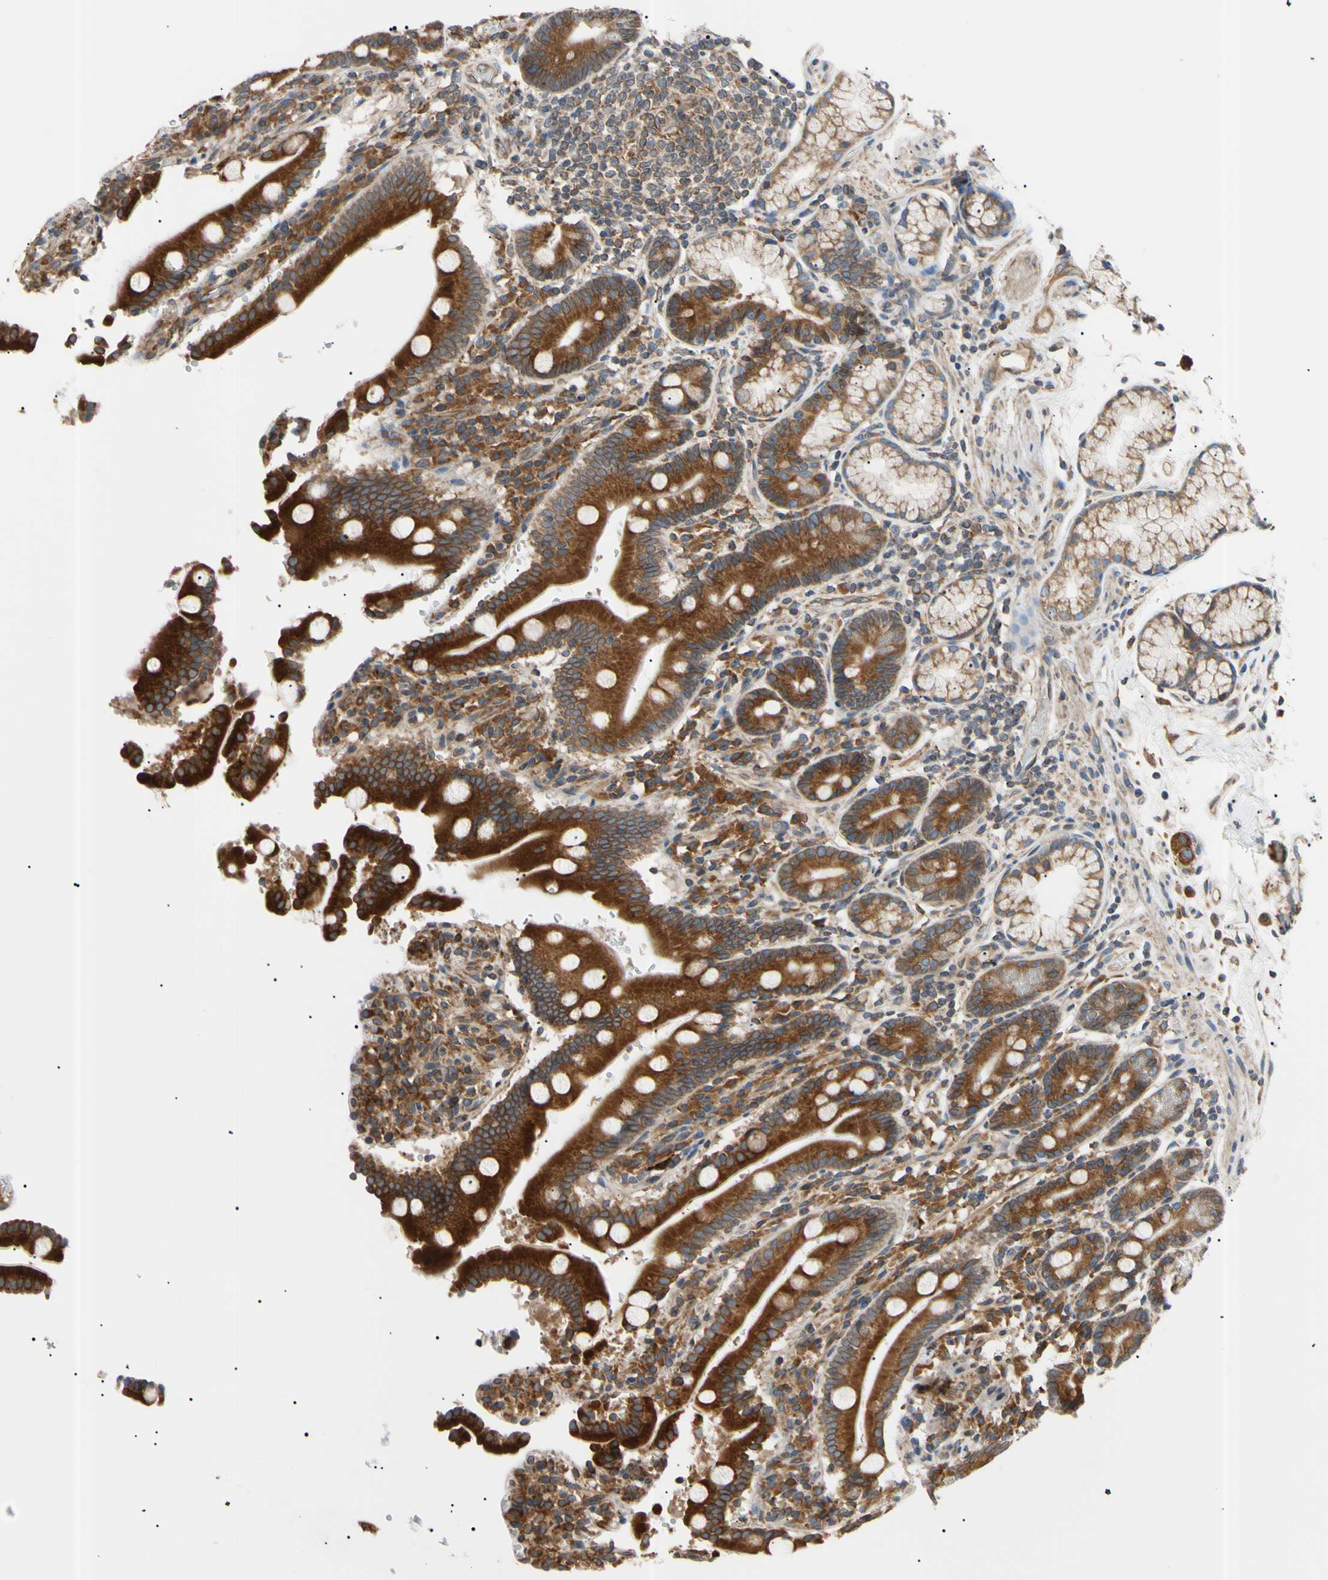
{"staining": {"intensity": "strong", "quantity": ">75%", "location": "cytoplasmic/membranous"}, "tissue": "duodenum", "cell_type": "Glandular cells", "image_type": "normal", "snomed": [{"axis": "morphology", "description": "Normal tissue, NOS"}, {"axis": "topography", "description": "Small intestine, NOS"}], "caption": "Human duodenum stained with a brown dye demonstrates strong cytoplasmic/membranous positive expression in approximately >75% of glandular cells.", "gene": "VAPA", "patient": {"sex": "female", "age": 71}}